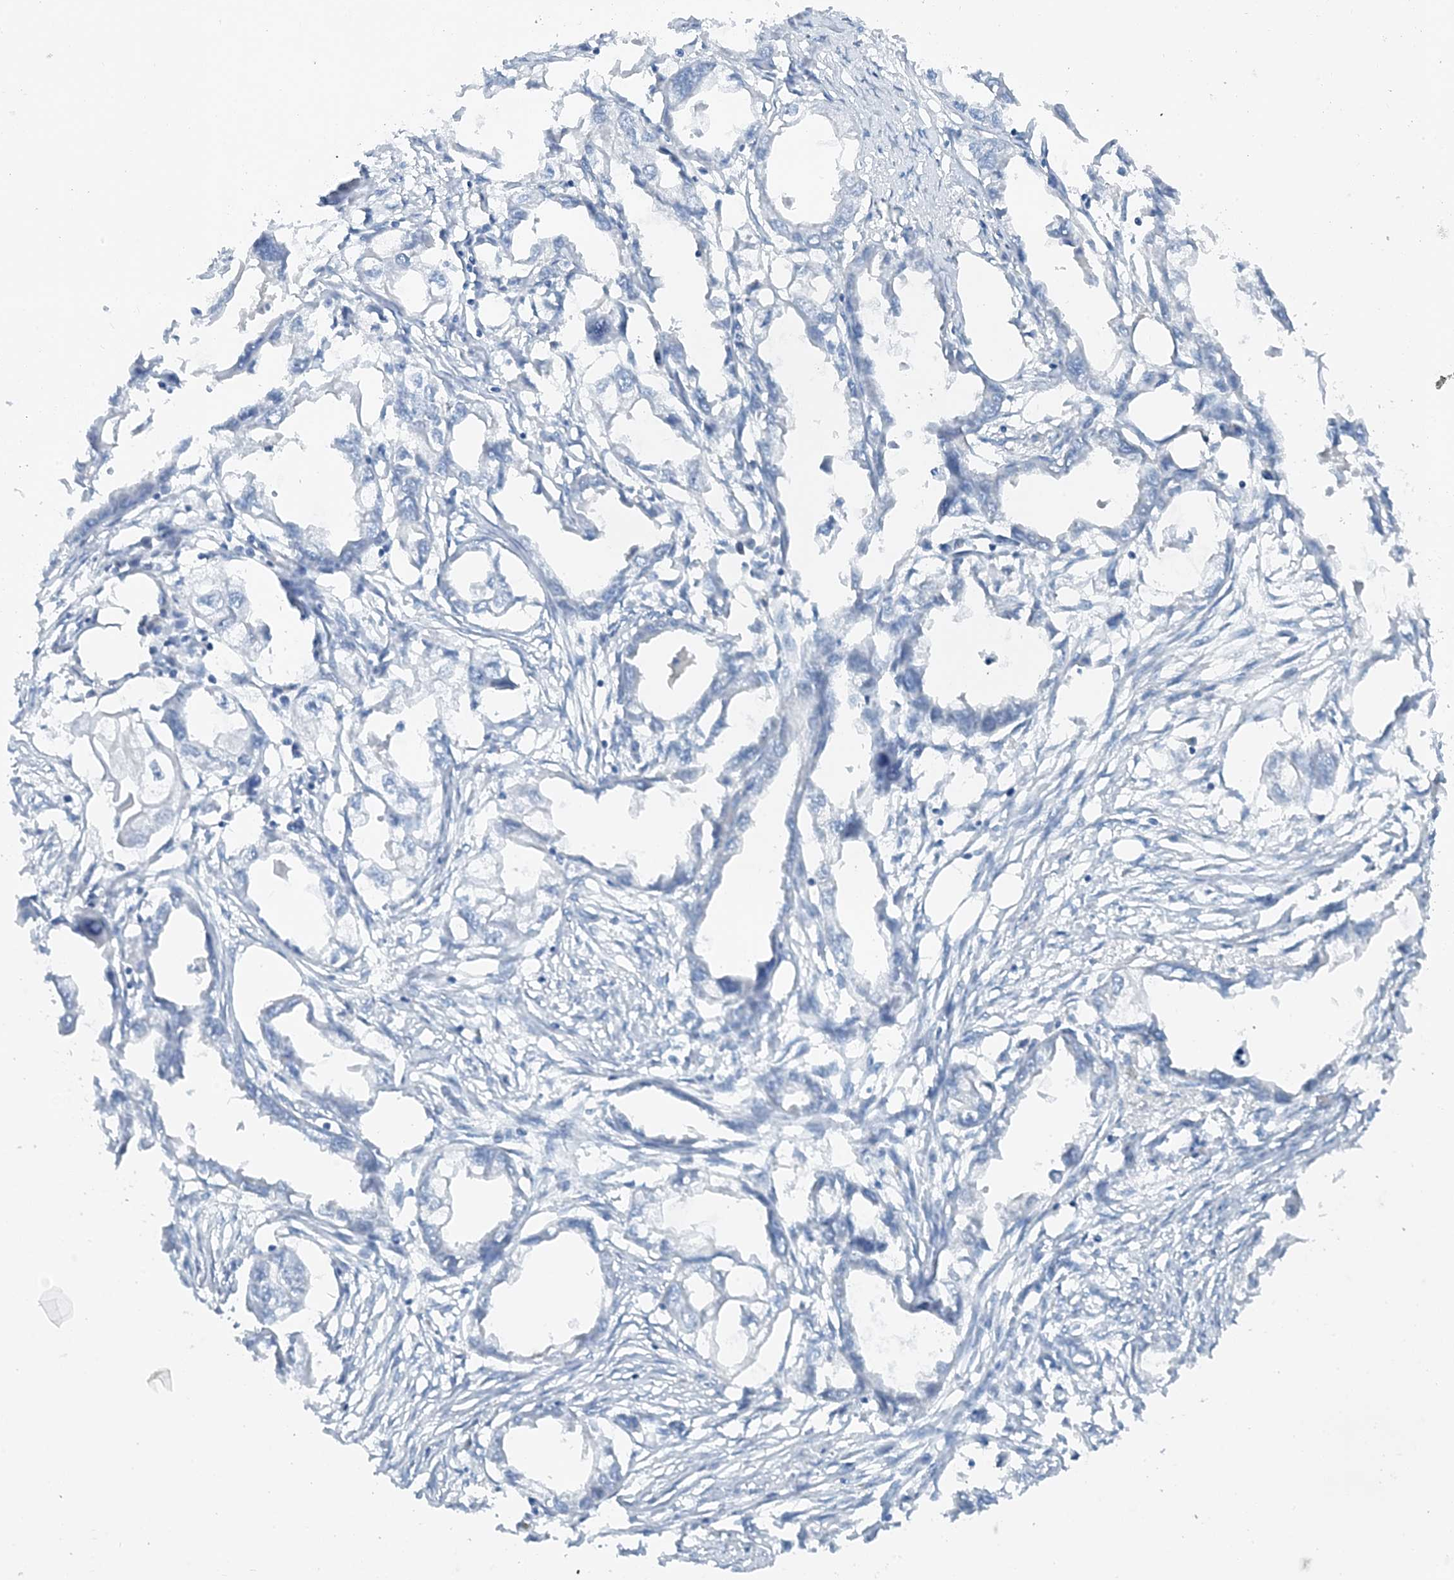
{"staining": {"intensity": "negative", "quantity": "none", "location": "none"}, "tissue": "endometrial cancer", "cell_type": "Tumor cells", "image_type": "cancer", "snomed": [{"axis": "morphology", "description": "Adenocarcinoma, NOS"}, {"axis": "morphology", "description": "Adenocarcinoma, metastatic, NOS"}, {"axis": "topography", "description": "Adipose tissue"}, {"axis": "topography", "description": "Endometrium"}], "caption": "Immunohistochemistry (IHC) histopathology image of endometrial cancer stained for a protein (brown), which exhibits no positivity in tumor cells.", "gene": "CTRL", "patient": {"sex": "female", "age": 67}}